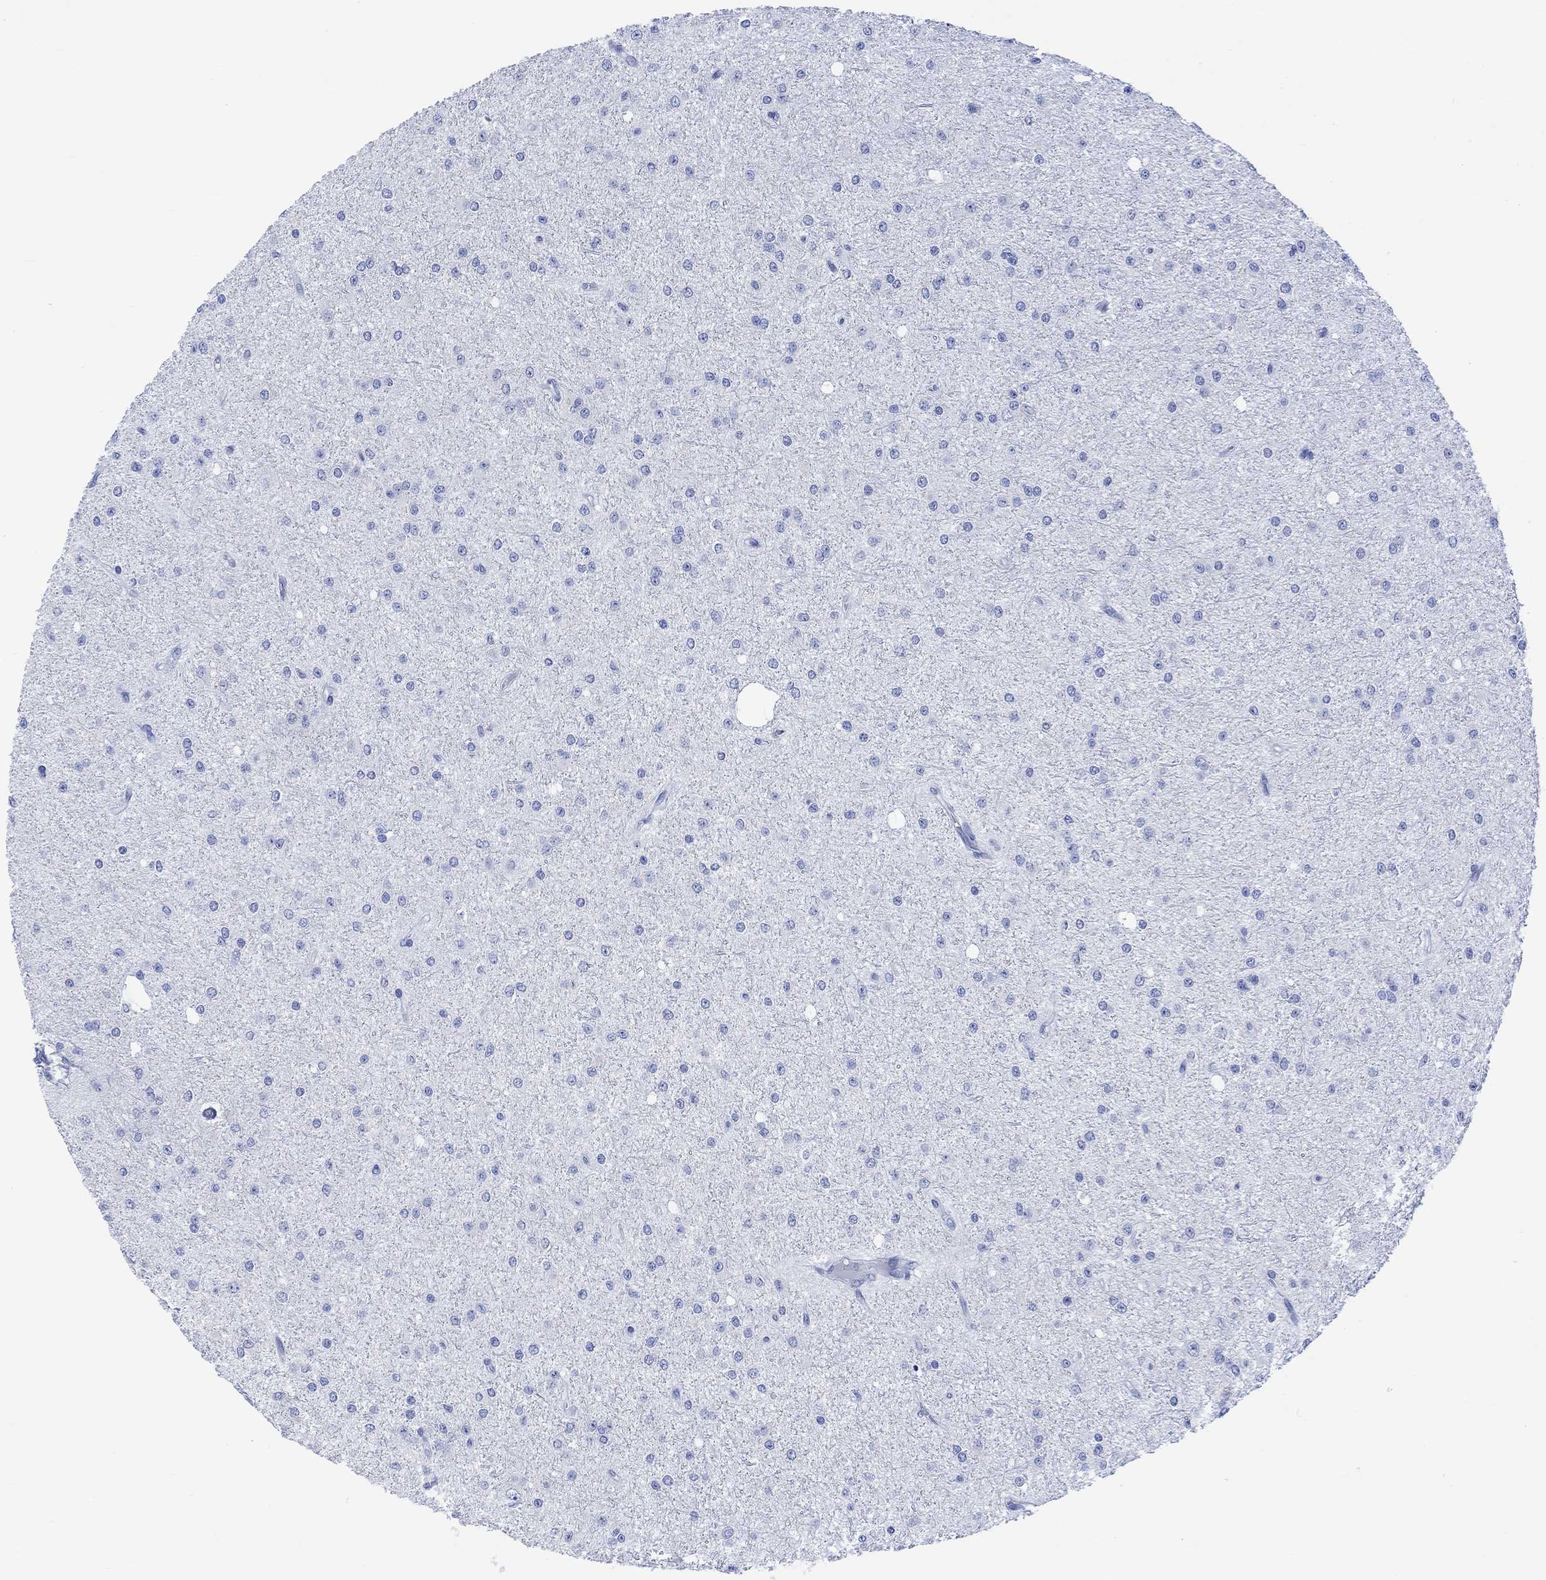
{"staining": {"intensity": "negative", "quantity": "none", "location": "none"}, "tissue": "glioma", "cell_type": "Tumor cells", "image_type": "cancer", "snomed": [{"axis": "morphology", "description": "Glioma, malignant, Low grade"}, {"axis": "topography", "description": "Brain"}], "caption": "Tumor cells show no significant expression in malignant glioma (low-grade). (Immunohistochemistry (ihc), brightfield microscopy, high magnification).", "gene": "CALCA", "patient": {"sex": "male", "age": 27}}